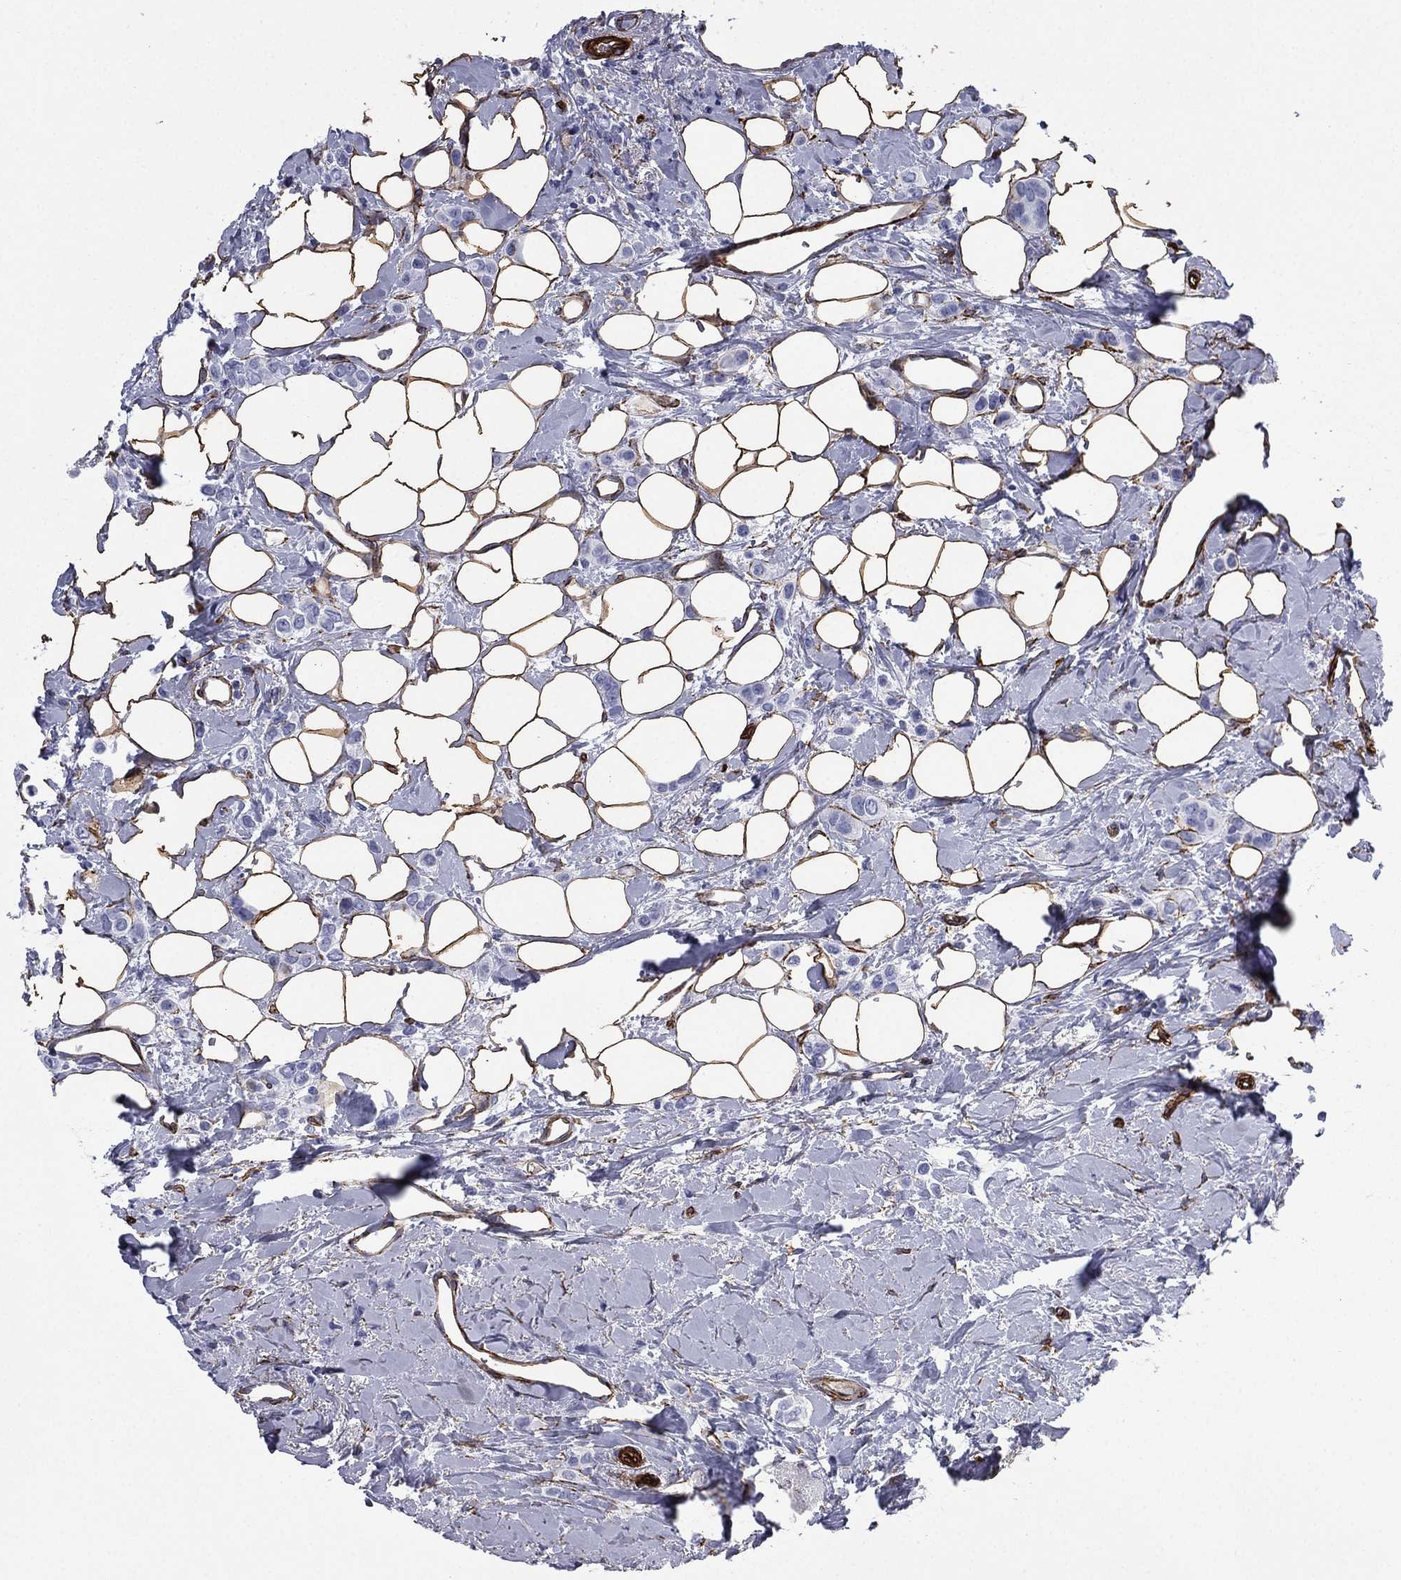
{"staining": {"intensity": "negative", "quantity": "none", "location": "none"}, "tissue": "breast cancer", "cell_type": "Tumor cells", "image_type": "cancer", "snomed": [{"axis": "morphology", "description": "Lobular carcinoma"}, {"axis": "topography", "description": "Breast"}], "caption": "This micrograph is of breast cancer (lobular carcinoma) stained with immunohistochemistry (IHC) to label a protein in brown with the nuclei are counter-stained blue. There is no staining in tumor cells. (Stains: DAB IHC with hematoxylin counter stain, Microscopy: brightfield microscopy at high magnification).", "gene": "CAVIN3", "patient": {"sex": "female", "age": 66}}